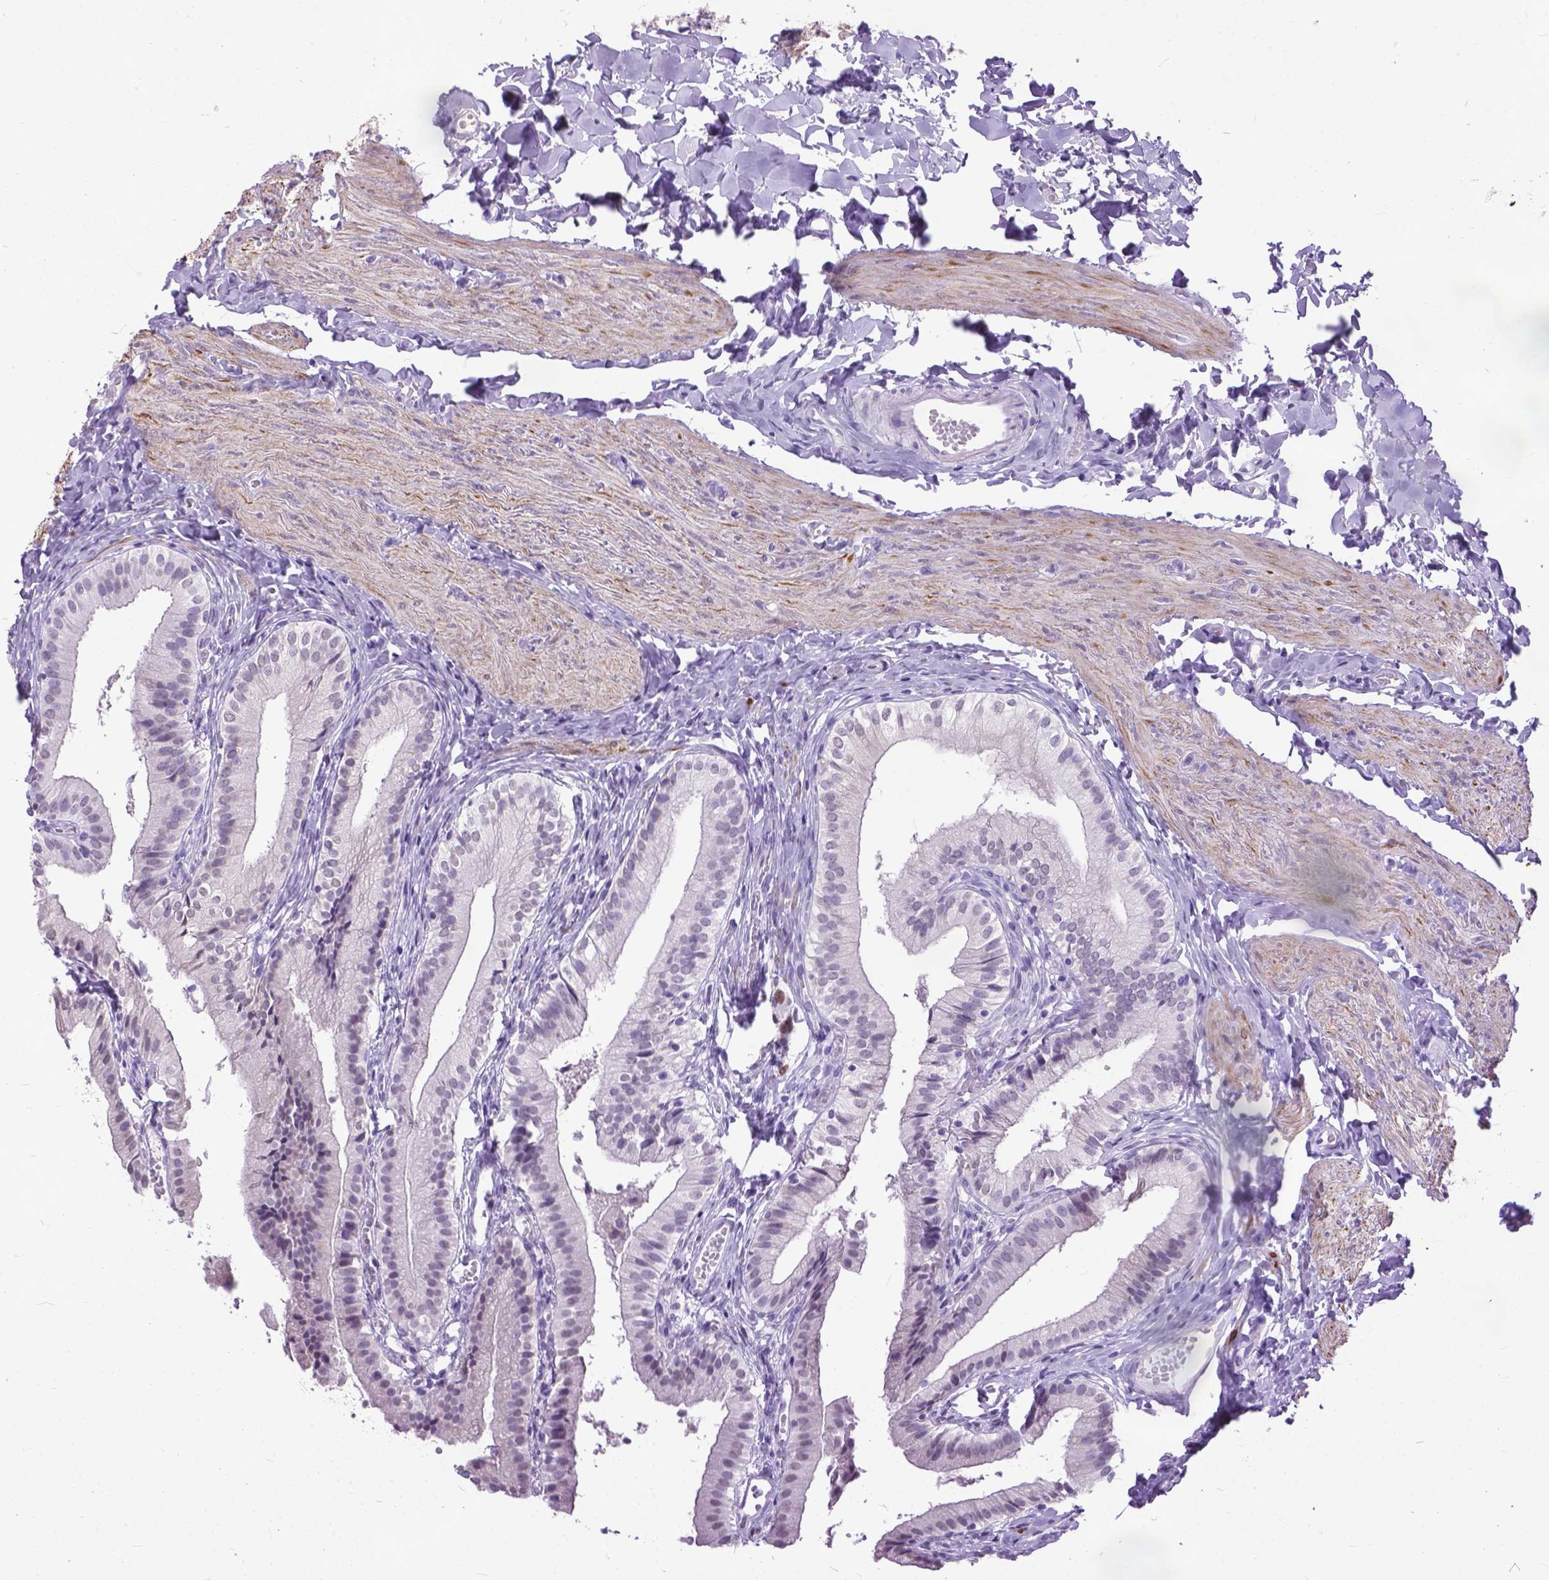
{"staining": {"intensity": "negative", "quantity": "none", "location": "none"}, "tissue": "gallbladder", "cell_type": "Glandular cells", "image_type": "normal", "snomed": [{"axis": "morphology", "description": "Normal tissue, NOS"}, {"axis": "topography", "description": "Gallbladder"}], "caption": "High power microscopy image of an immunohistochemistry (IHC) micrograph of normal gallbladder, revealing no significant positivity in glandular cells.", "gene": "MARCHF10", "patient": {"sex": "female", "age": 47}}